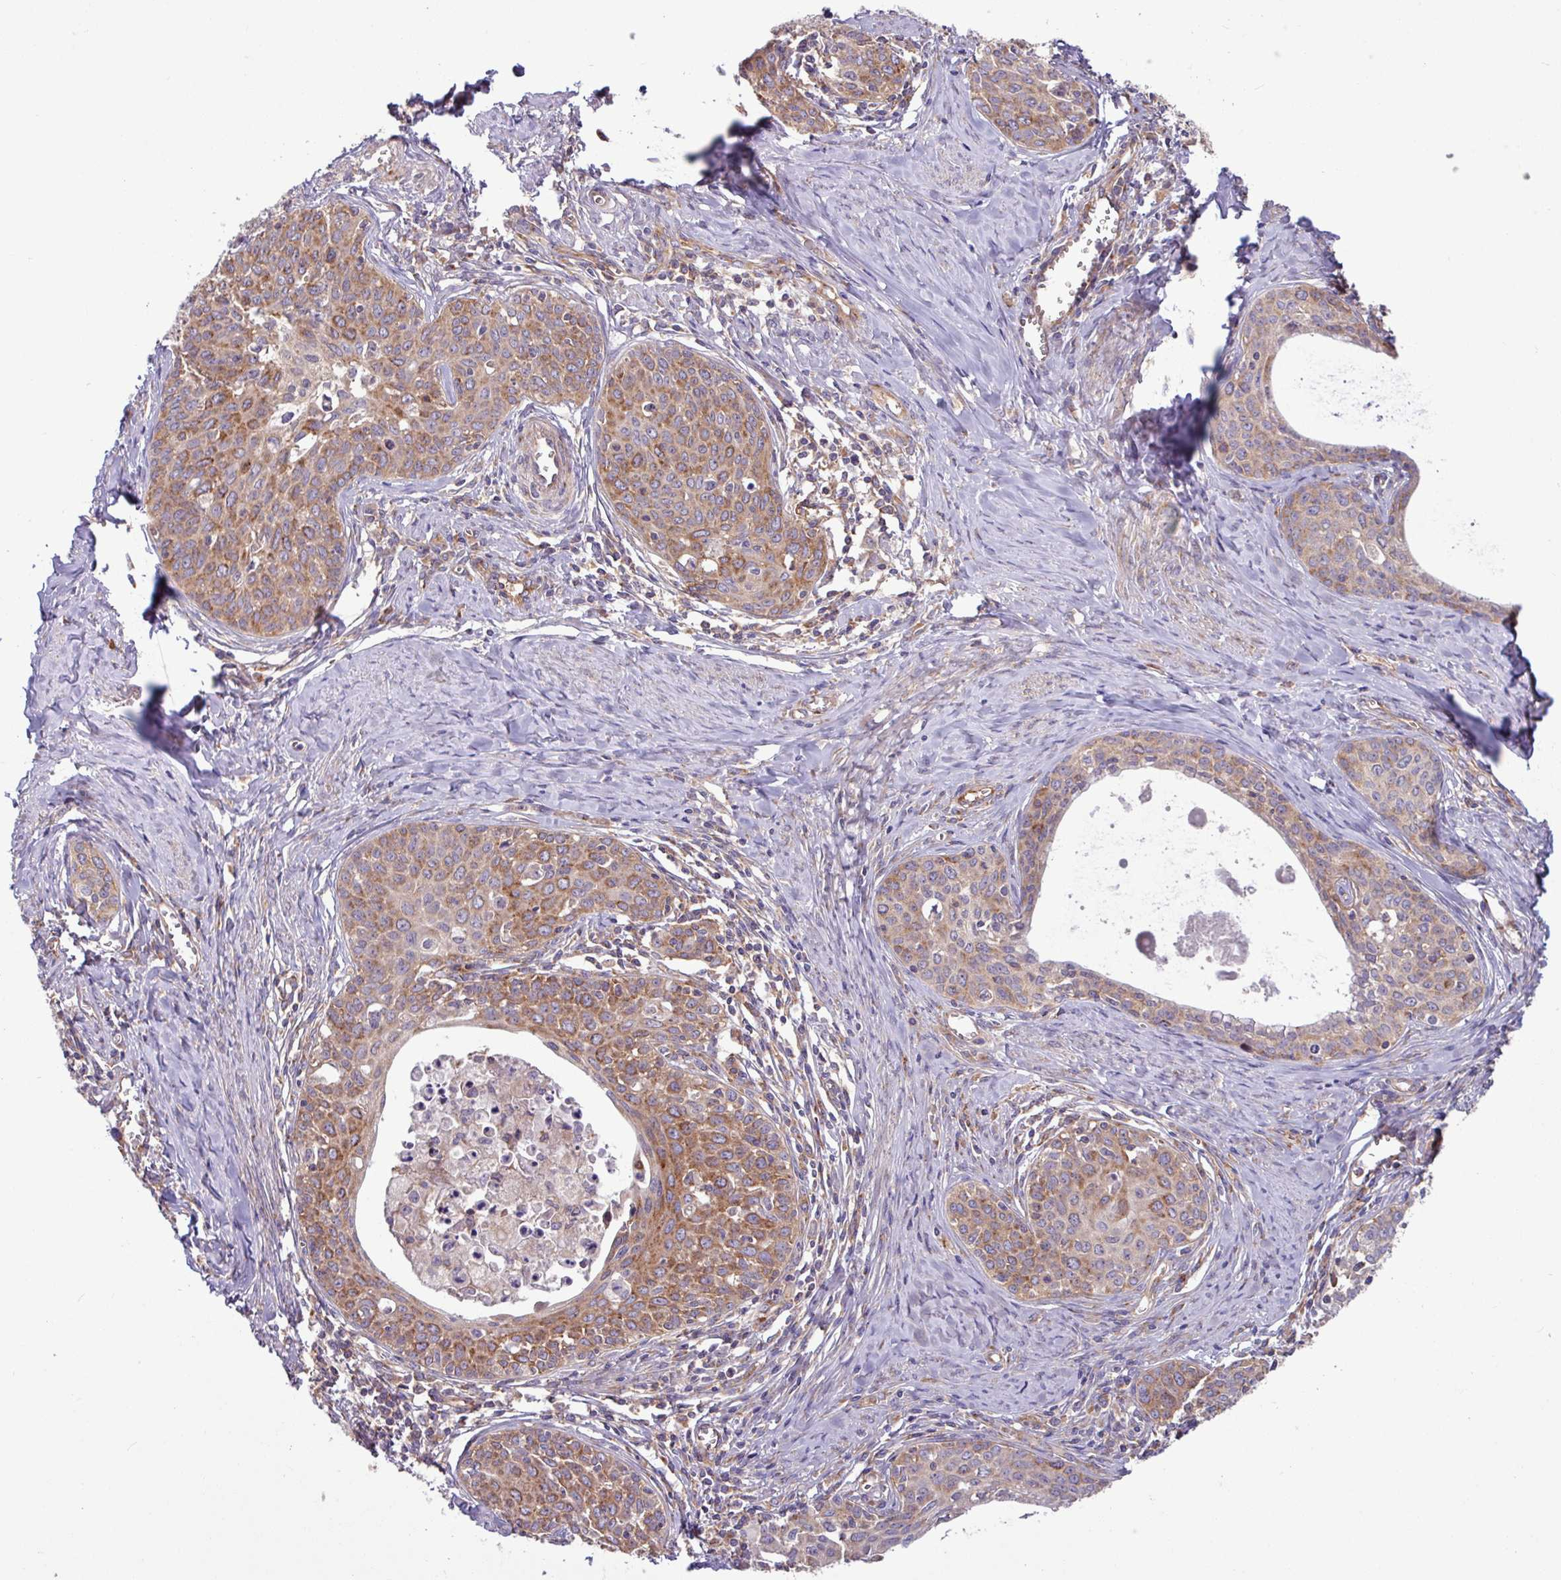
{"staining": {"intensity": "moderate", "quantity": ">75%", "location": "cytoplasmic/membranous"}, "tissue": "cervical cancer", "cell_type": "Tumor cells", "image_type": "cancer", "snomed": [{"axis": "morphology", "description": "Squamous cell carcinoma, NOS"}, {"axis": "morphology", "description": "Adenocarcinoma, NOS"}, {"axis": "topography", "description": "Cervix"}], "caption": "The image exhibits staining of cervical squamous cell carcinoma, revealing moderate cytoplasmic/membranous protein expression (brown color) within tumor cells.", "gene": "LSM12", "patient": {"sex": "female", "age": 52}}